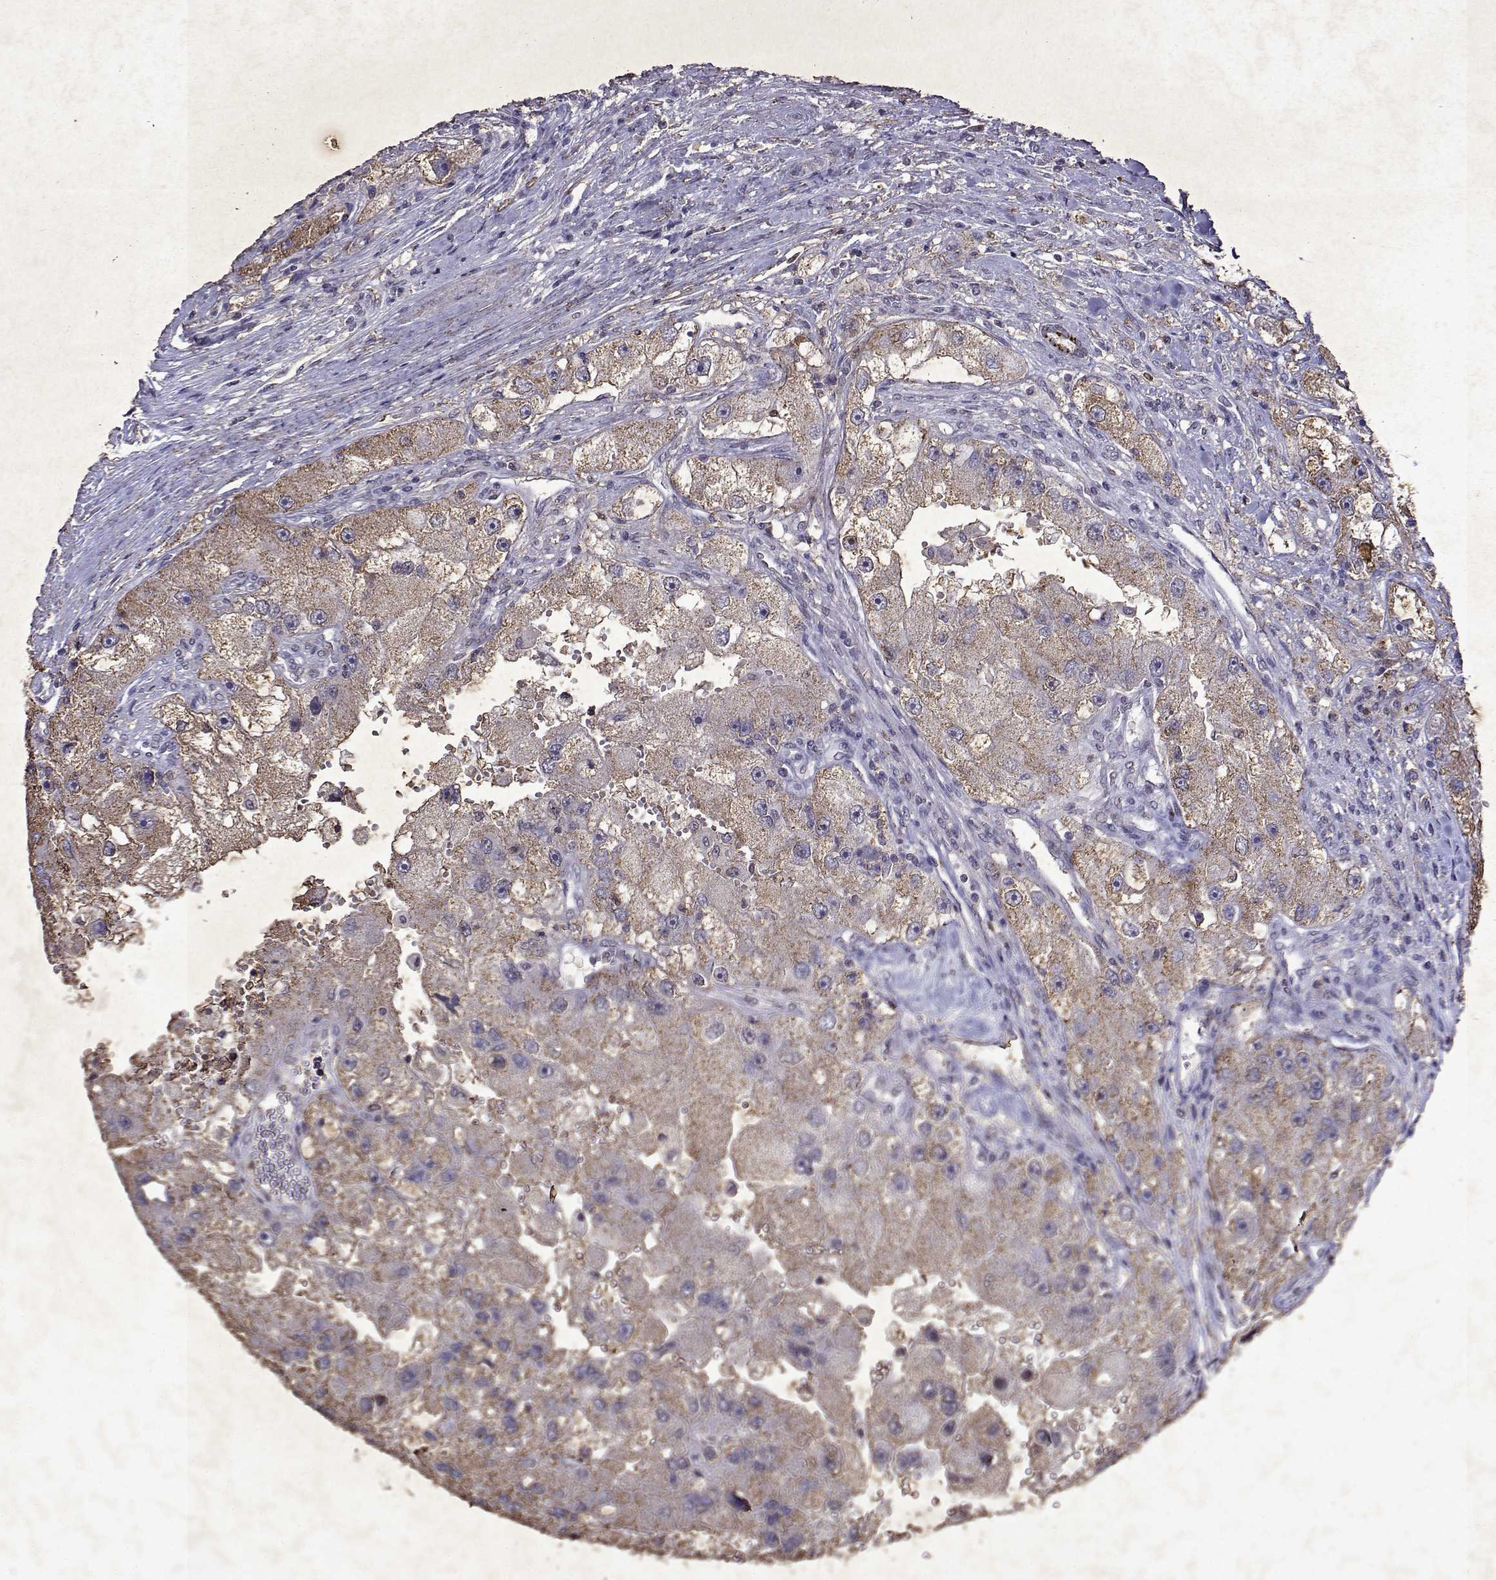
{"staining": {"intensity": "weak", "quantity": ">75%", "location": "cytoplasmic/membranous"}, "tissue": "renal cancer", "cell_type": "Tumor cells", "image_type": "cancer", "snomed": [{"axis": "morphology", "description": "Adenocarcinoma, NOS"}, {"axis": "topography", "description": "Kidney"}], "caption": "Brown immunohistochemical staining in renal adenocarcinoma shows weak cytoplasmic/membranous staining in approximately >75% of tumor cells.", "gene": "DUSP28", "patient": {"sex": "male", "age": 63}}